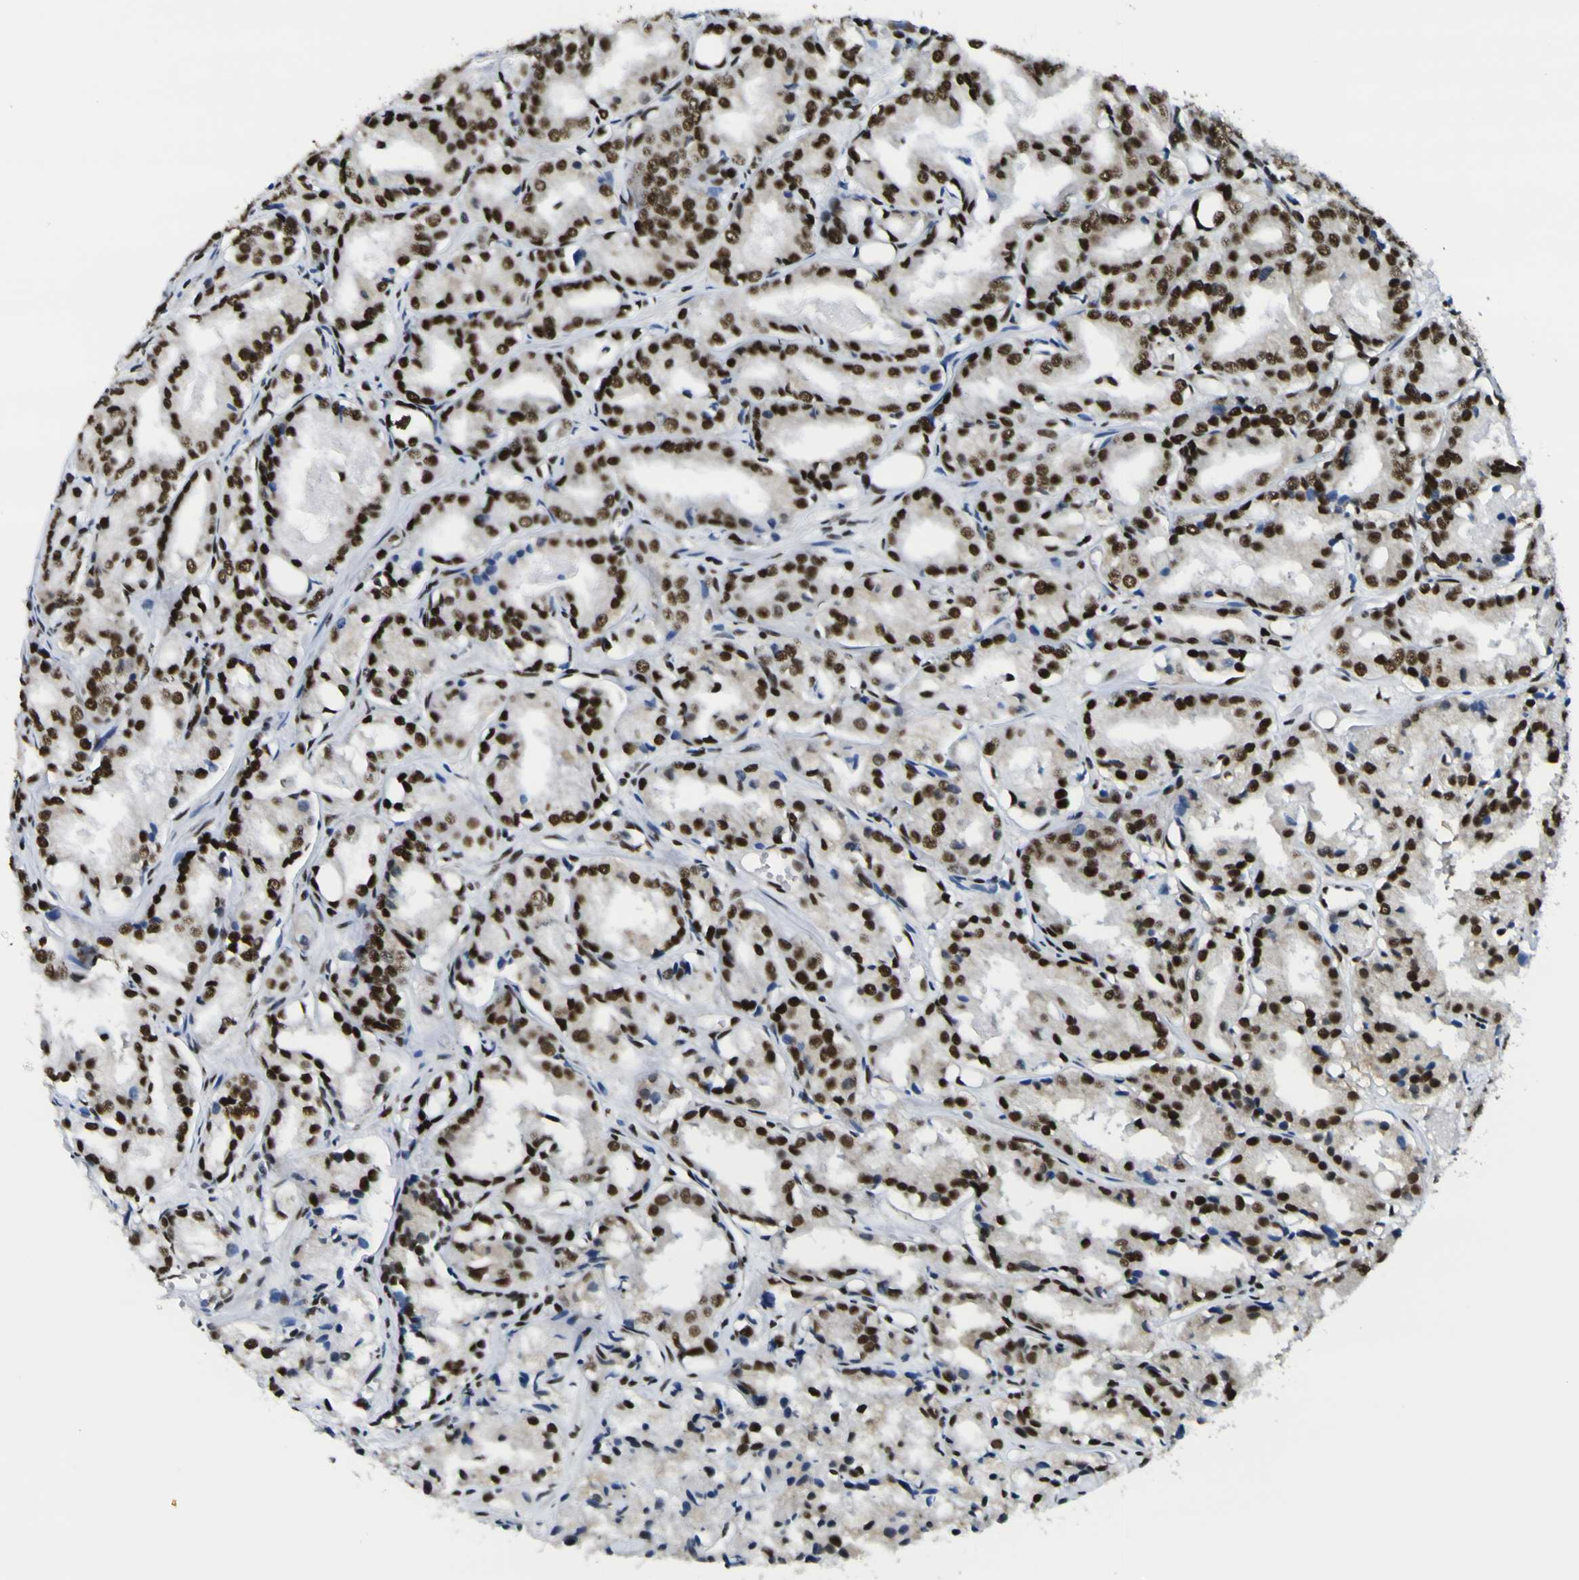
{"staining": {"intensity": "strong", "quantity": ">75%", "location": "nuclear"}, "tissue": "prostate cancer", "cell_type": "Tumor cells", "image_type": "cancer", "snomed": [{"axis": "morphology", "description": "Adenocarcinoma, Low grade"}, {"axis": "topography", "description": "Prostate"}], "caption": "Immunohistochemical staining of human prostate cancer (low-grade adenocarcinoma) reveals high levels of strong nuclear expression in approximately >75% of tumor cells. Using DAB (brown) and hematoxylin (blue) stains, captured at high magnification using brightfield microscopy.", "gene": "SP1", "patient": {"sex": "male", "age": 72}}